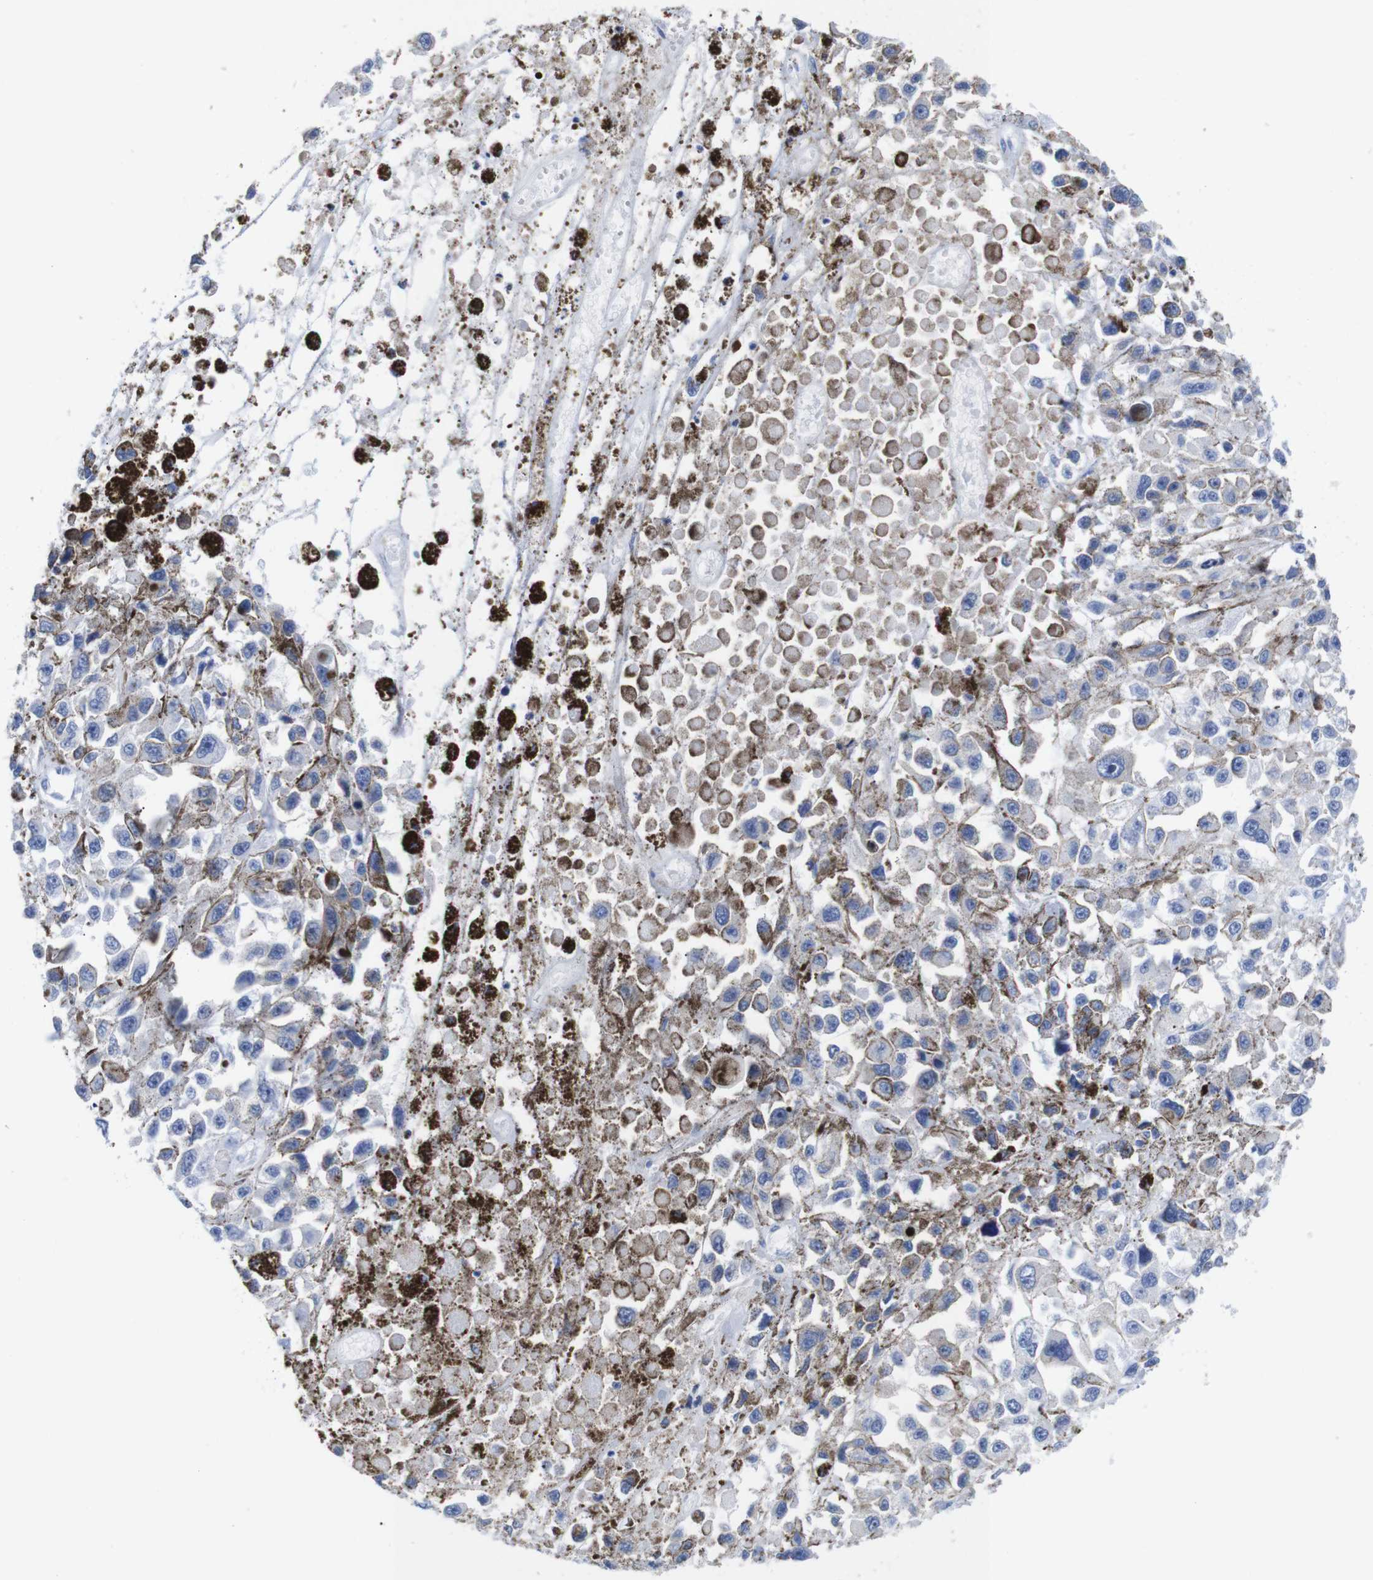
{"staining": {"intensity": "negative", "quantity": "none", "location": "none"}, "tissue": "melanoma", "cell_type": "Tumor cells", "image_type": "cancer", "snomed": [{"axis": "morphology", "description": "Malignant melanoma, Metastatic site"}, {"axis": "topography", "description": "Lymph node"}], "caption": "Immunohistochemical staining of malignant melanoma (metastatic site) reveals no significant staining in tumor cells. Brightfield microscopy of immunohistochemistry stained with DAB (3,3'-diaminobenzidine) (brown) and hematoxylin (blue), captured at high magnification.", "gene": "LRRC55", "patient": {"sex": "male", "age": 59}}